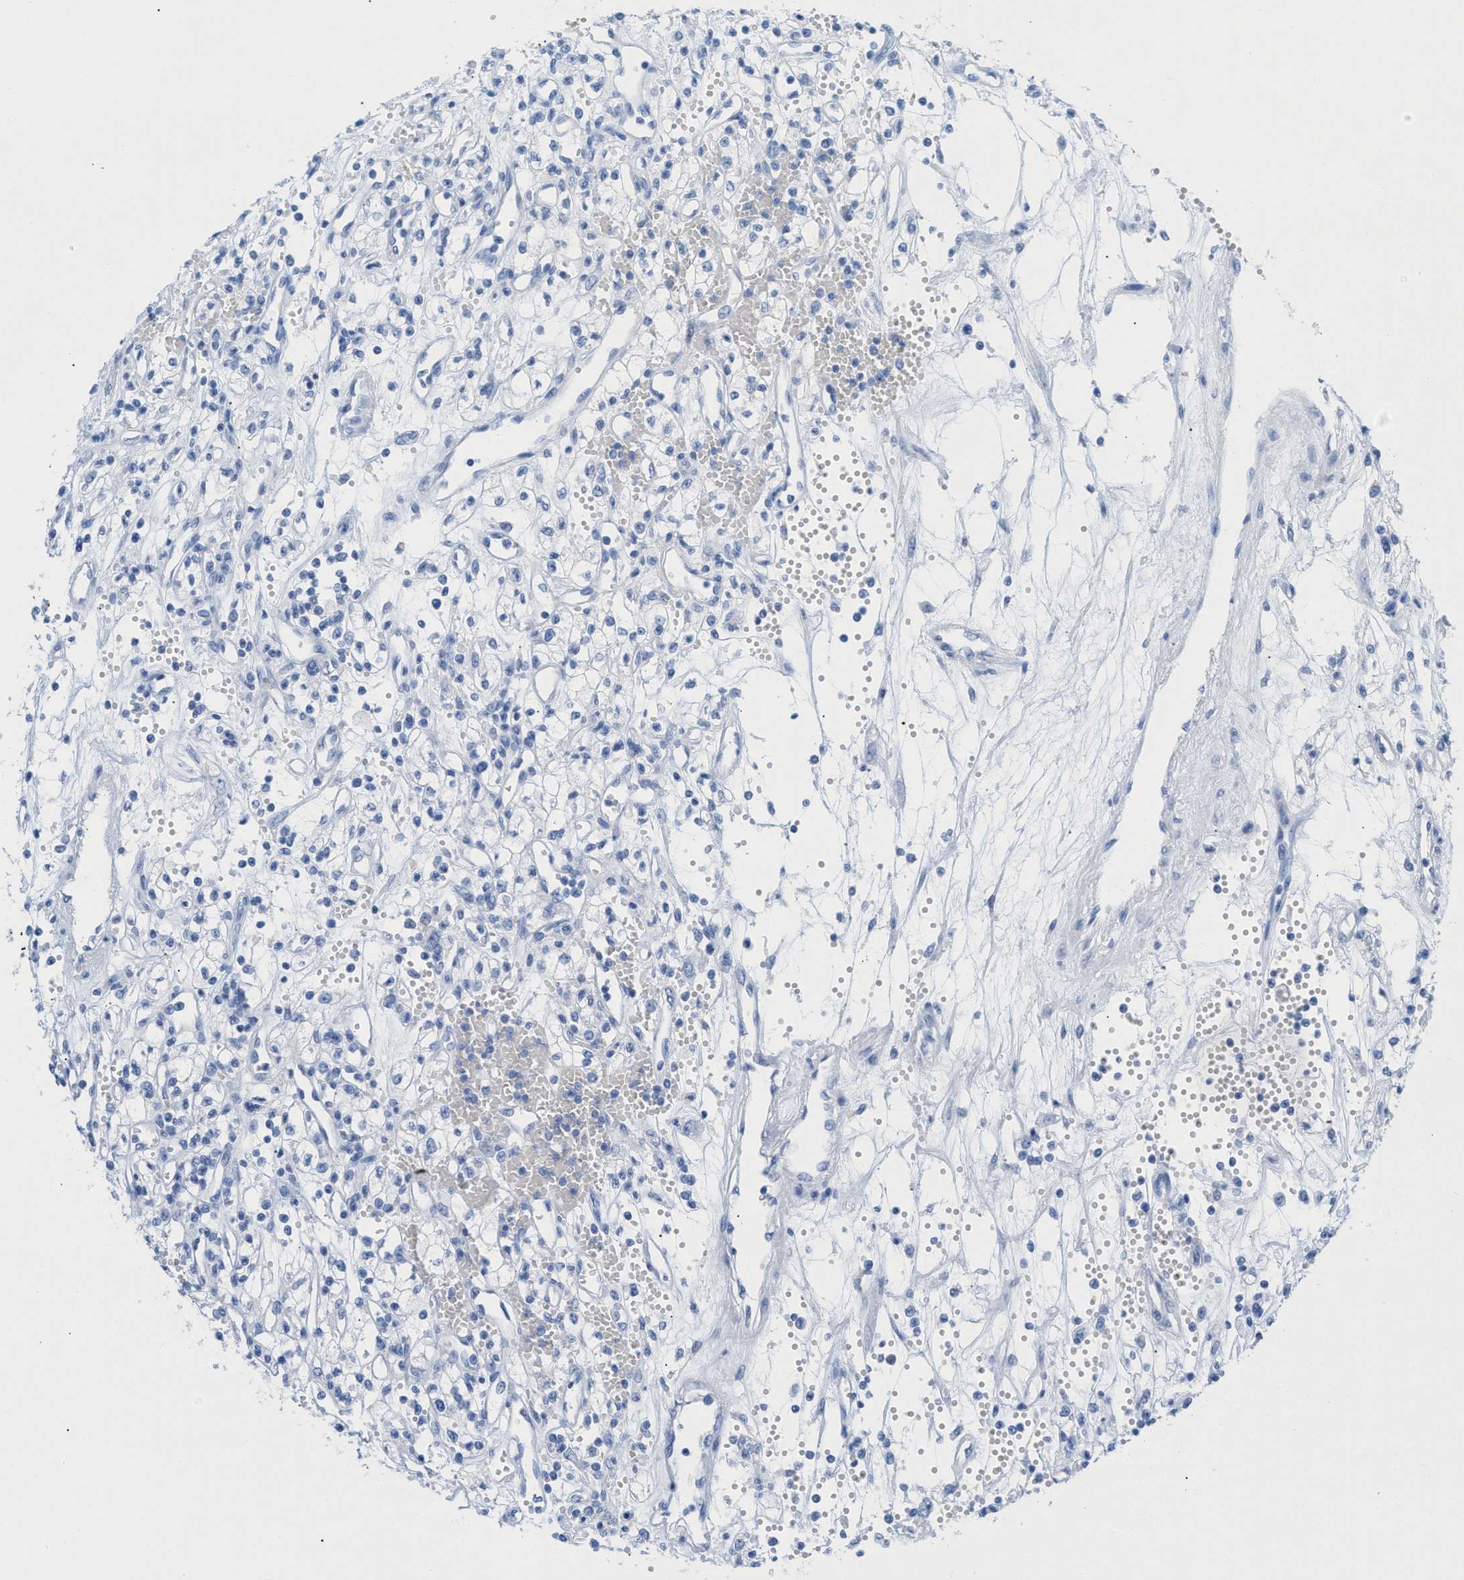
{"staining": {"intensity": "negative", "quantity": "none", "location": "none"}, "tissue": "renal cancer", "cell_type": "Tumor cells", "image_type": "cancer", "snomed": [{"axis": "morphology", "description": "Adenocarcinoma, NOS"}, {"axis": "topography", "description": "Kidney"}], "caption": "High magnification brightfield microscopy of renal cancer stained with DAB (3,3'-diaminobenzidine) (brown) and counterstained with hematoxylin (blue): tumor cells show no significant staining.", "gene": "ANKFN1", "patient": {"sex": "male", "age": 59}}